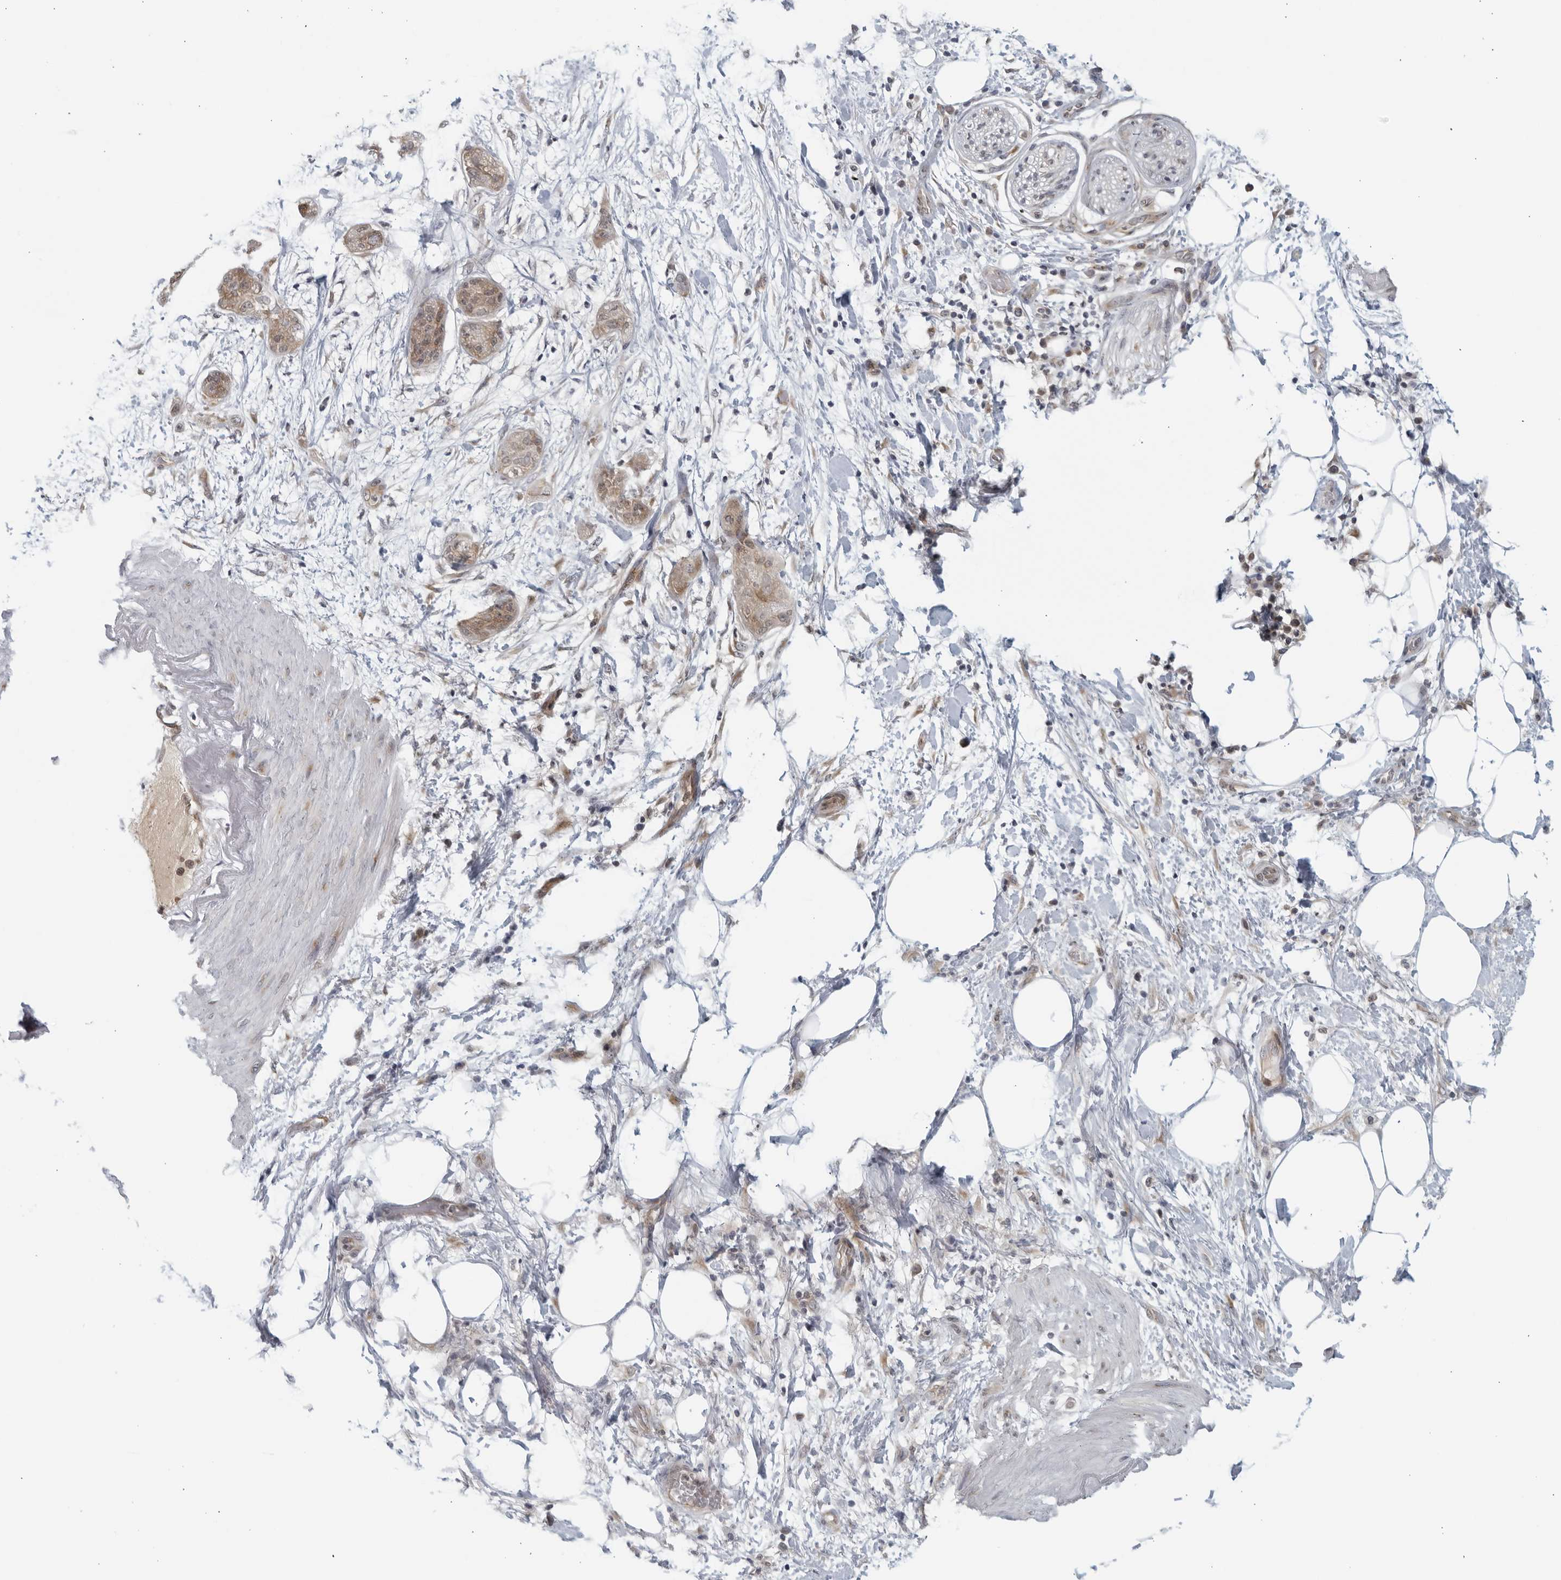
{"staining": {"intensity": "weak", "quantity": "25%-75%", "location": "cytoplasmic/membranous"}, "tissue": "pancreatic cancer", "cell_type": "Tumor cells", "image_type": "cancer", "snomed": [{"axis": "morphology", "description": "Adenocarcinoma, NOS"}, {"axis": "topography", "description": "Pancreas"}], "caption": "An immunohistochemistry (IHC) histopathology image of neoplastic tissue is shown. Protein staining in brown labels weak cytoplasmic/membranous positivity in pancreatic cancer (adenocarcinoma) within tumor cells.", "gene": "RC3H1", "patient": {"sex": "female", "age": 78}}